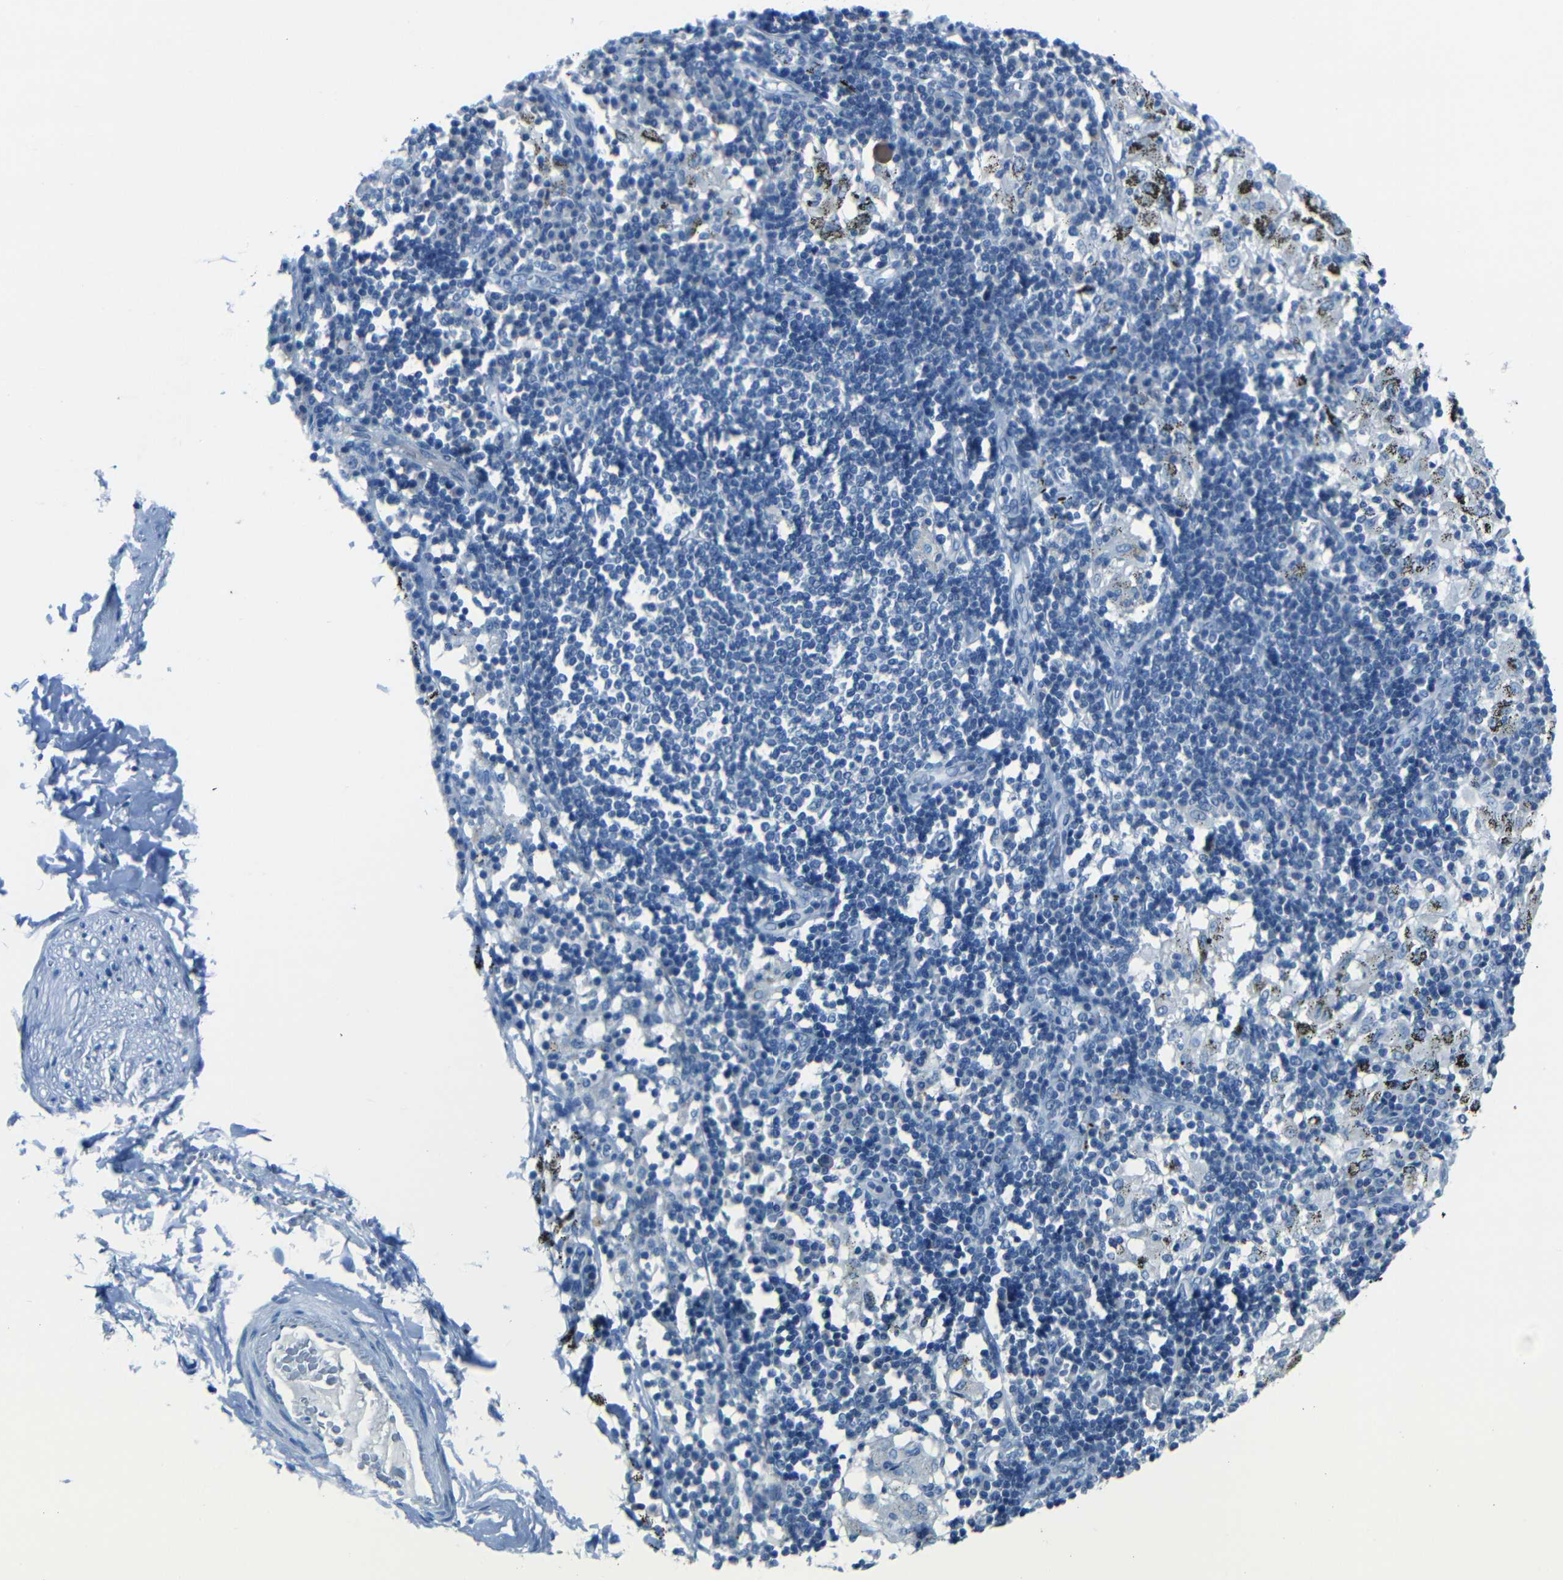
{"staining": {"intensity": "negative", "quantity": "none", "location": "none"}, "tissue": "adipose tissue", "cell_type": "Adipocytes", "image_type": "normal", "snomed": [{"axis": "morphology", "description": "Normal tissue, NOS"}, {"axis": "topography", "description": "Cartilage tissue"}, {"axis": "topography", "description": "Bronchus"}], "caption": "Immunohistochemical staining of benign adipose tissue exhibits no significant positivity in adipocytes.", "gene": "FBN2", "patient": {"sex": "female", "age": 73}}